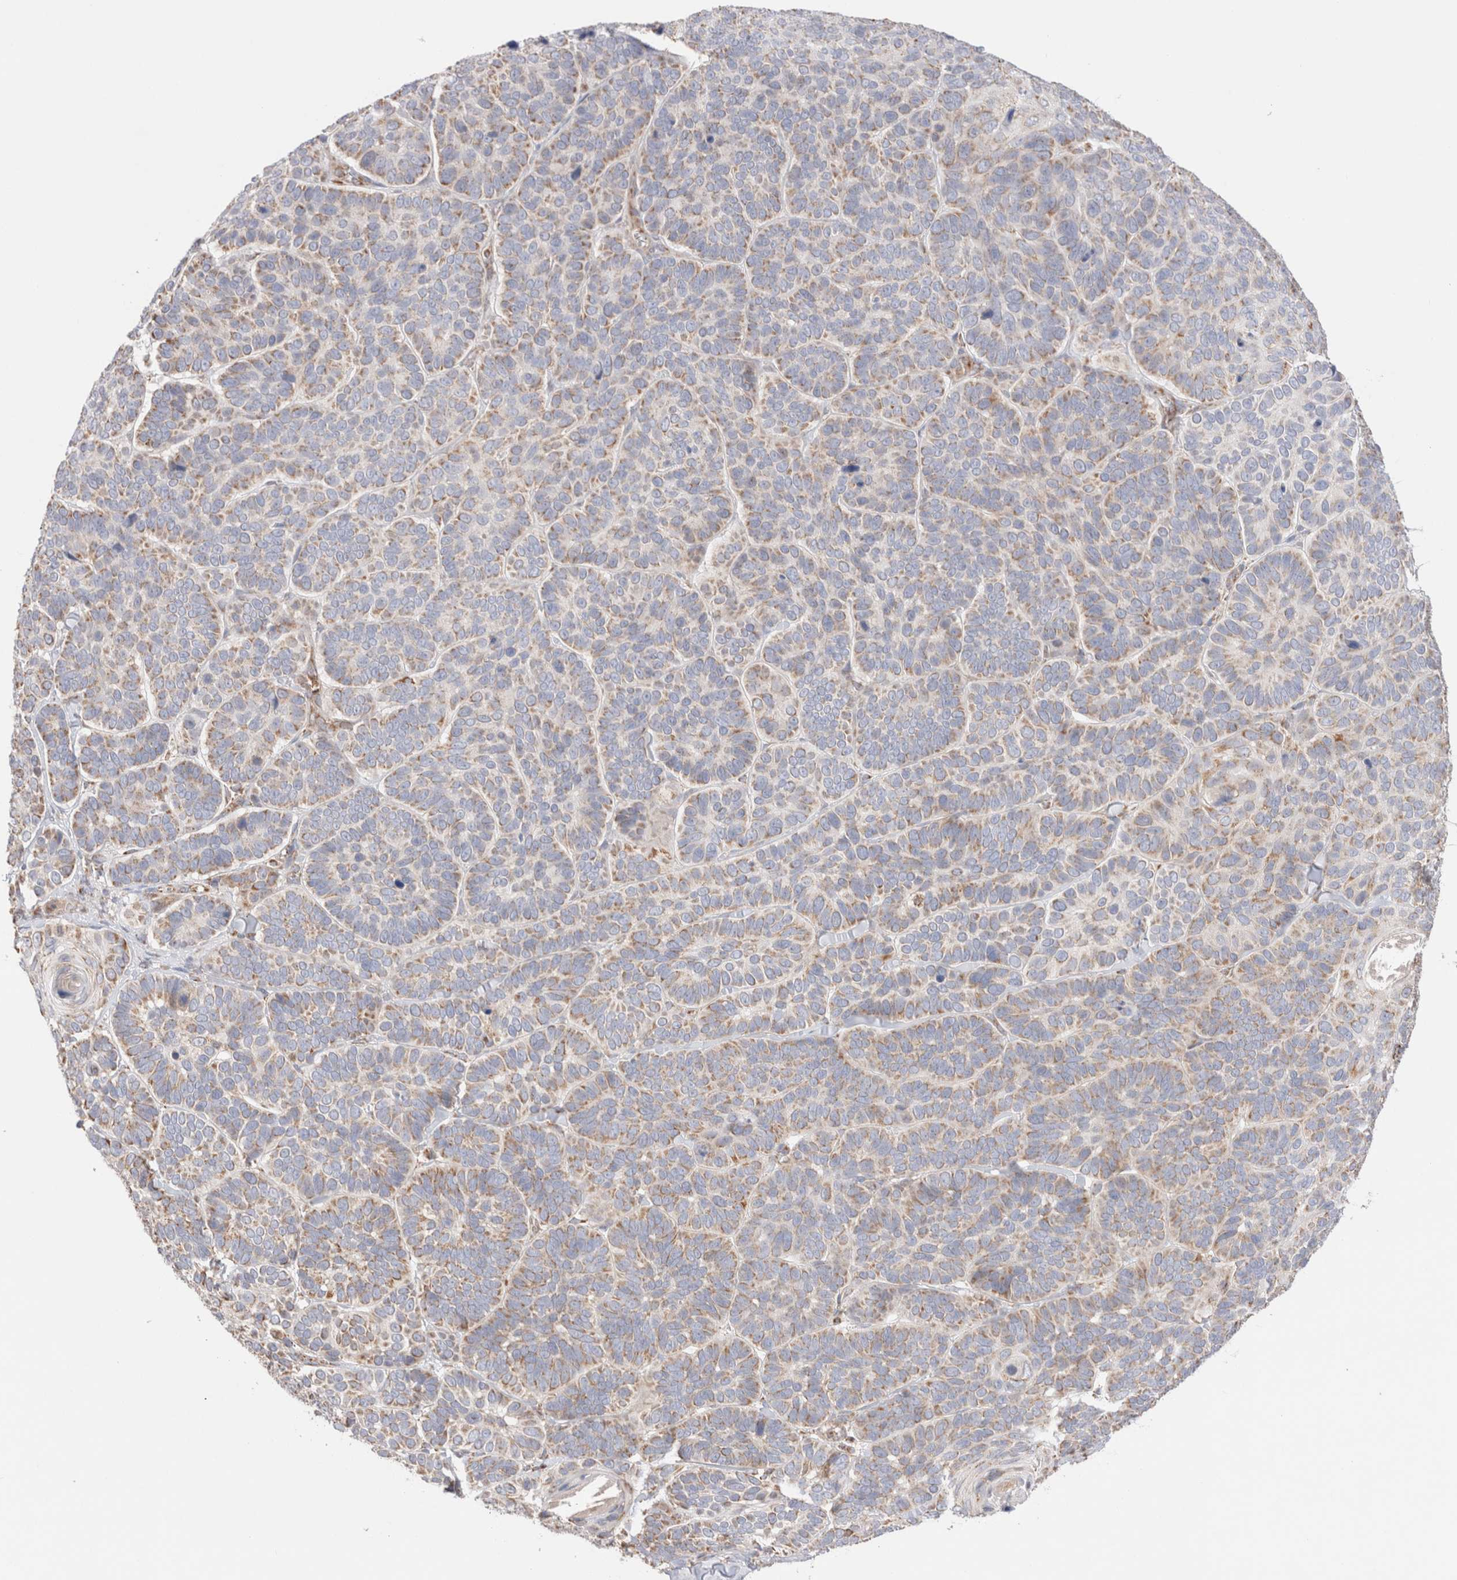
{"staining": {"intensity": "weak", "quantity": ">75%", "location": "cytoplasmic/membranous"}, "tissue": "skin cancer", "cell_type": "Tumor cells", "image_type": "cancer", "snomed": [{"axis": "morphology", "description": "Basal cell carcinoma"}, {"axis": "topography", "description": "Skin"}], "caption": "Skin cancer stained for a protein exhibits weak cytoplasmic/membranous positivity in tumor cells. The staining was performed using DAB (3,3'-diaminobenzidine), with brown indicating positive protein expression. Nuclei are stained blue with hematoxylin.", "gene": "TMPPE", "patient": {"sex": "male", "age": 62}}